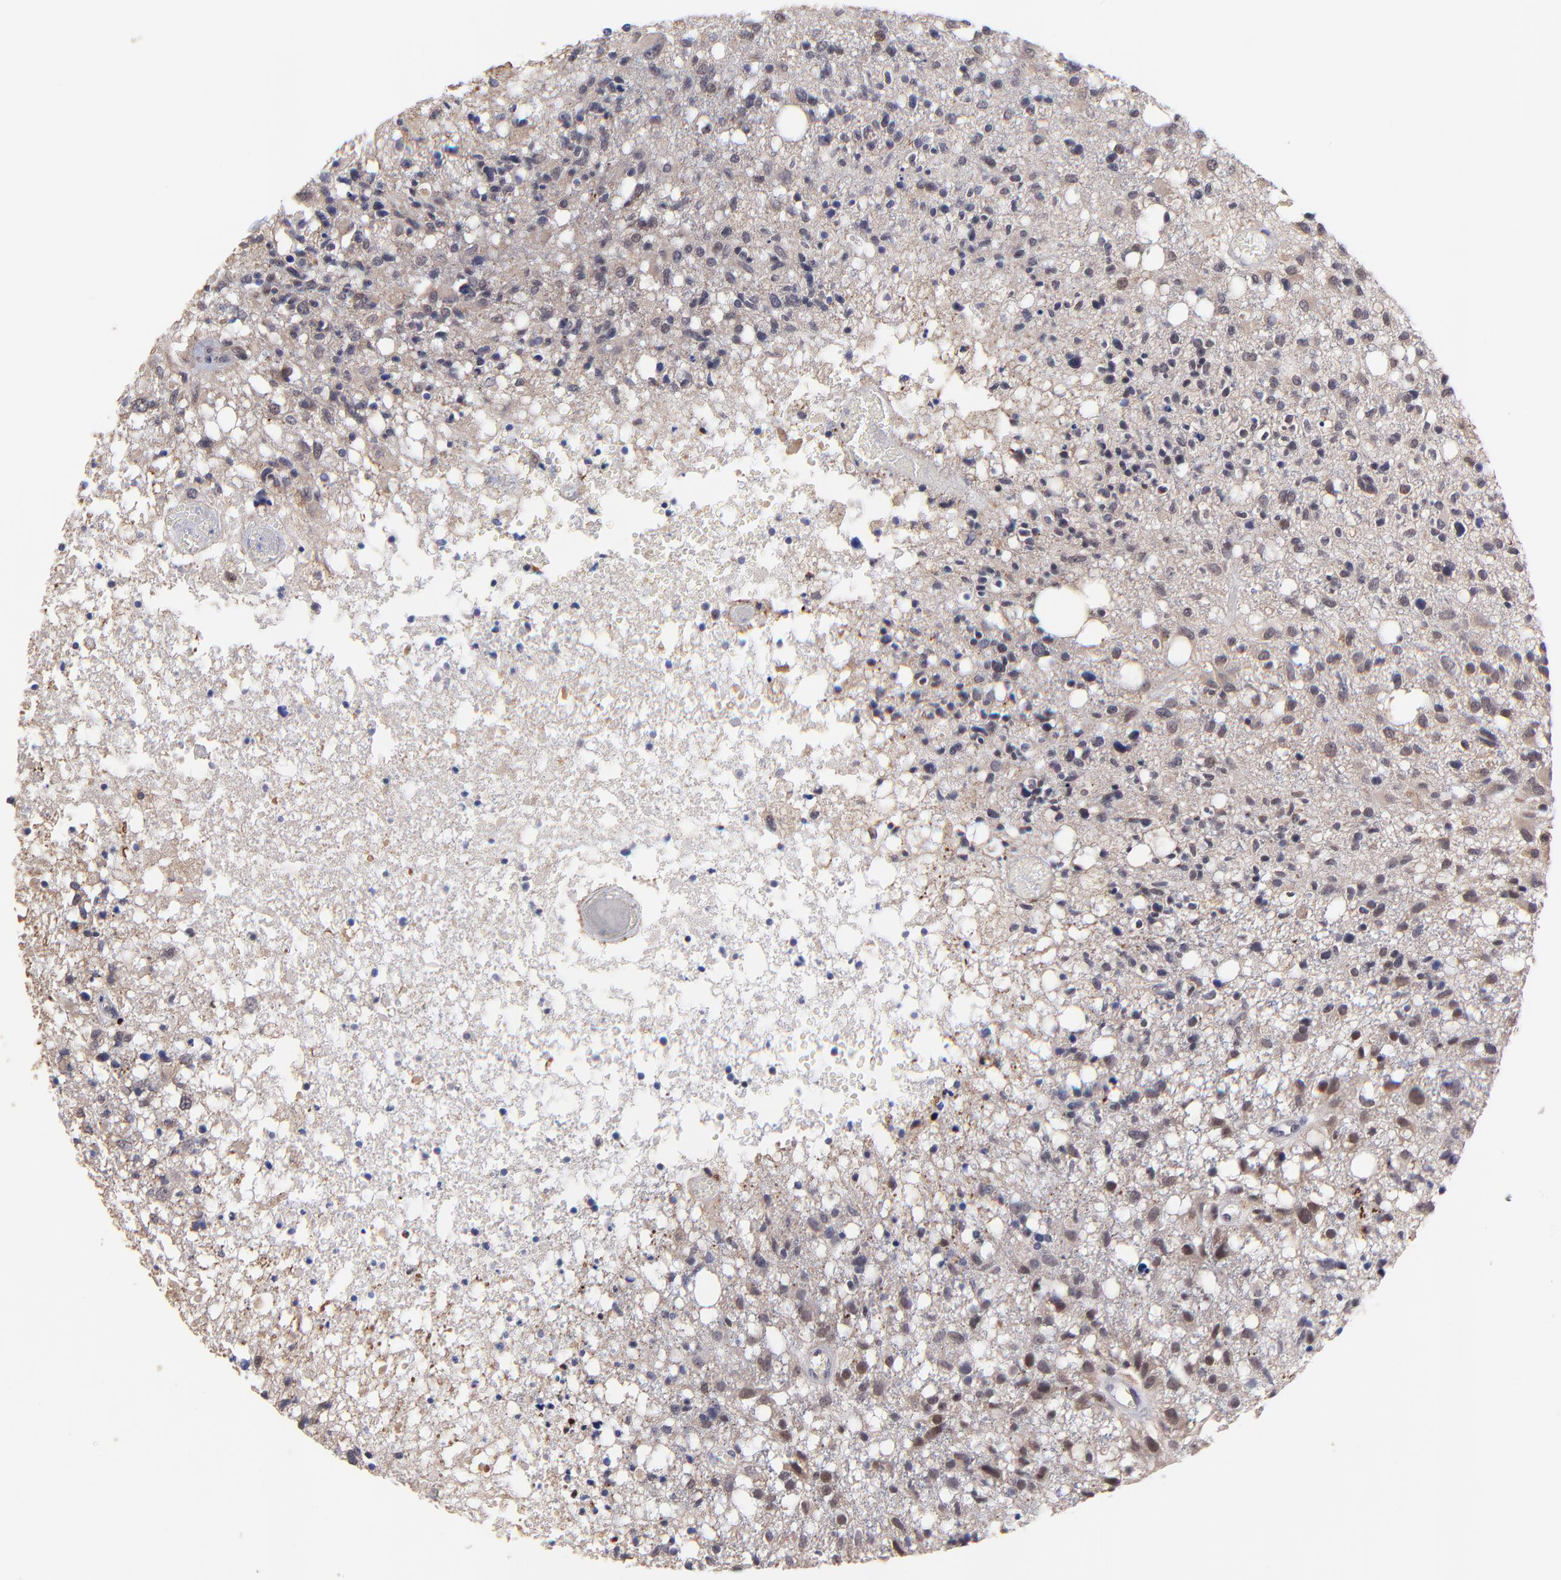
{"staining": {"intensity": "negative", "quantity": "none", "location": "none"}, "tissue": "glioma", "cell_type": "Tumor cells", "image_type": "cancer", "snomed": [{"axis": "morphology", "description": "Glioma, malignant, High grade"}, {"axis": "topography", "description": "Cerebral cortex"}], "caption": "High power microscopy photomicrograph of an immunohistochemistry (IHC) micrograph of glioma, revealing no significant positivity in tumor cells.", "gene": "ZNF747", "patient": {"sex": "male", "age": 76}}